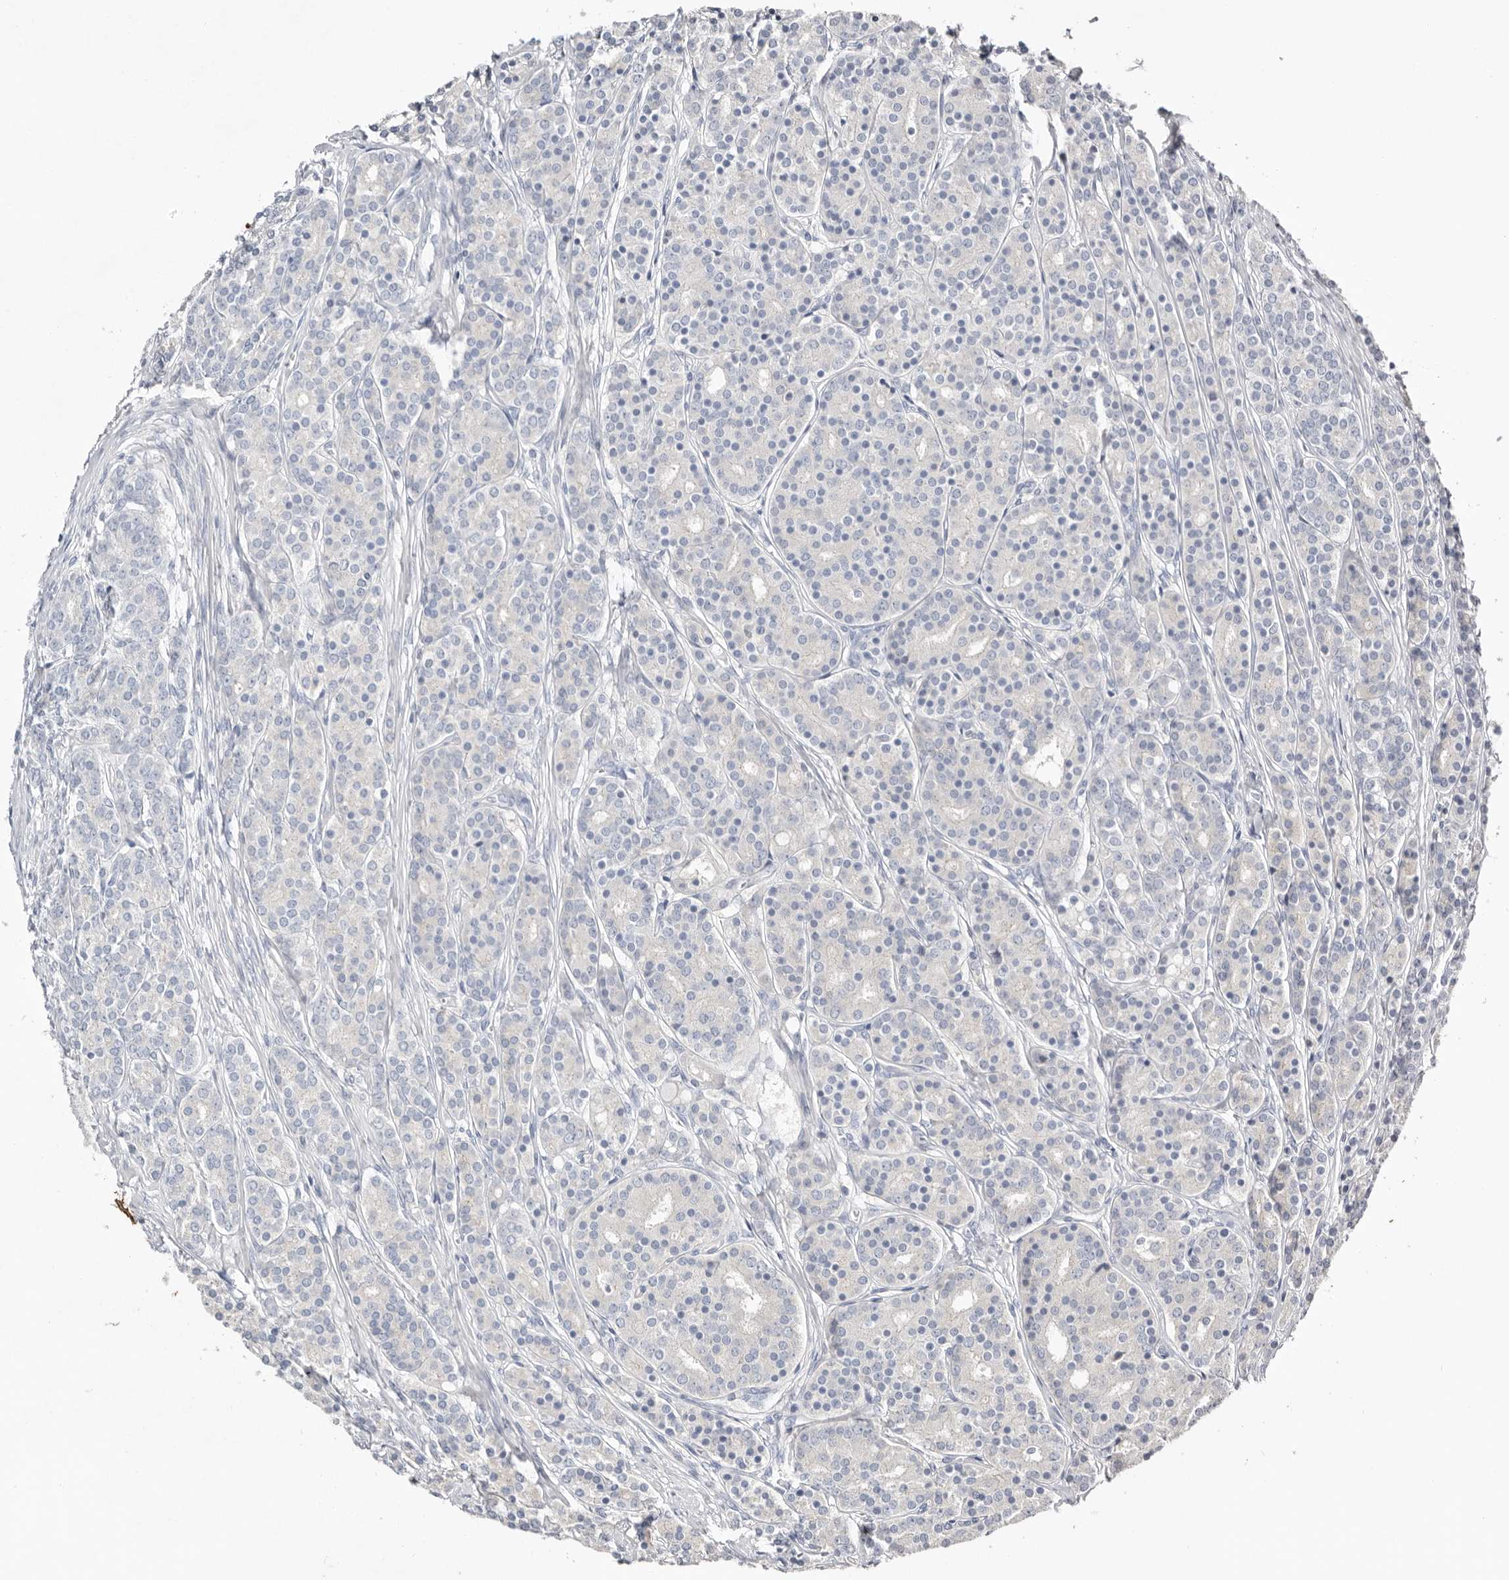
{"staining": {"intensity": "negative", "quantity": "none", "location": "none"}, "tissue": "prostate cancer", "cell_type": "Tumor cells", "image_type": "cancer", "snomed": [{"axis": "morphology", "description": "Adenocarcinoma, High grade"}, {"axis": "topography", "description": "Prostate"}], "caption": "The image shows no significant positivity in tumor cells of prostate high-grade adenocarcinoma.", "gene": "S100A14", "patient": {"sex": "male", "age": 62}}